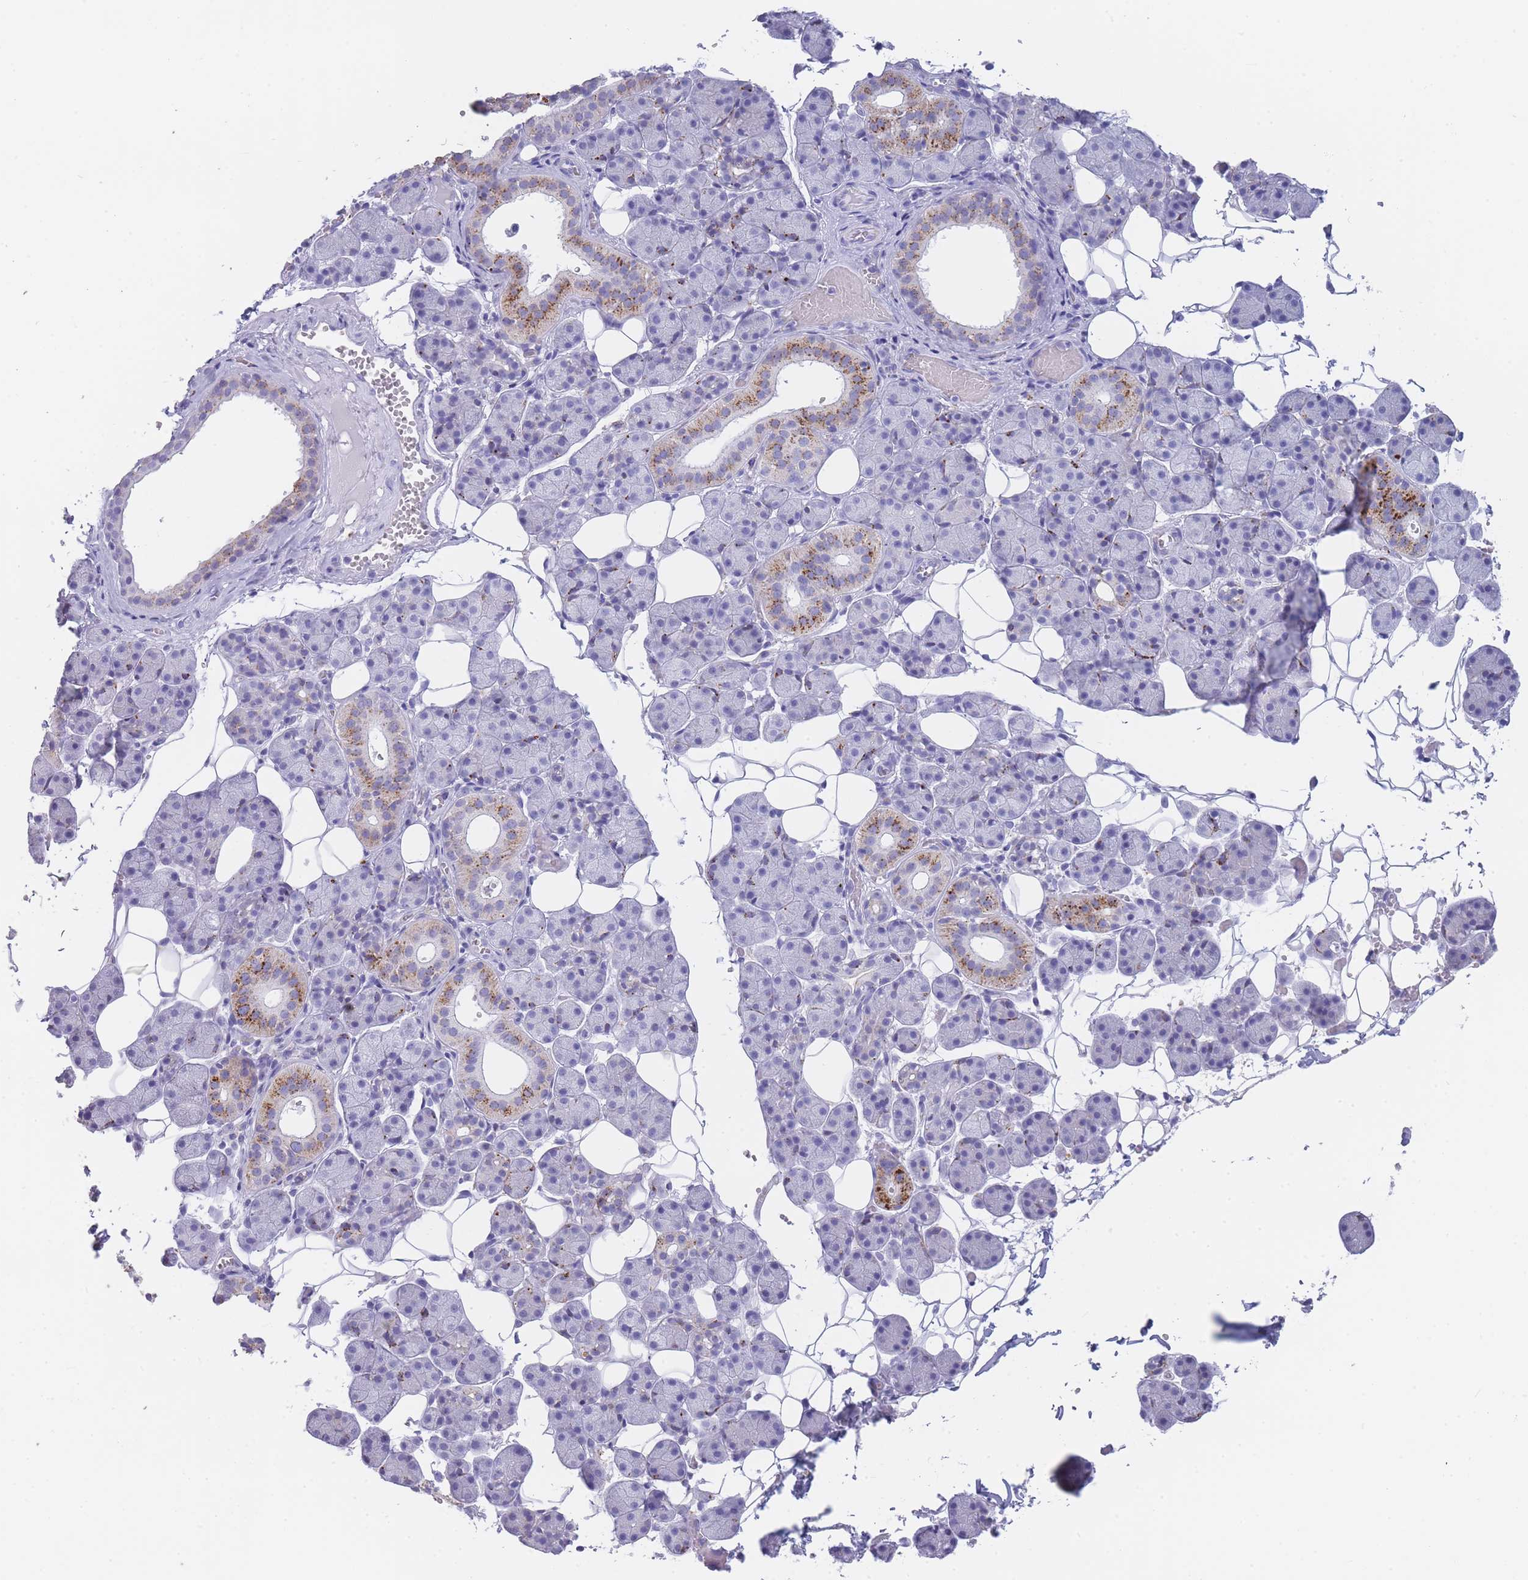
{"staining": {"intensity": "strong", "quantity": "<25%", "location": "cytoplasmic/membranous"}, "tissue": "salivary gland", "cell_type": "Glandular cells", "image_type": "normal", "snomed": [{"axis": "morphology", "description": "Normal tissue, NOS"}, {"axis": "topography", "description": "Salivary gland"}], "caption": "Immunohistochemistry of normal salivary gland exhibits medium levels of strong cytoplasmic/membranous positivity in approximately <25% of glandular cells. The staining is performed using DAB brown chromogen to label protein expression. The nuclei are counter-stained blue using hematoxylin.", "gene": "GAA", "patient": {"sex": "female", "age": 33}}